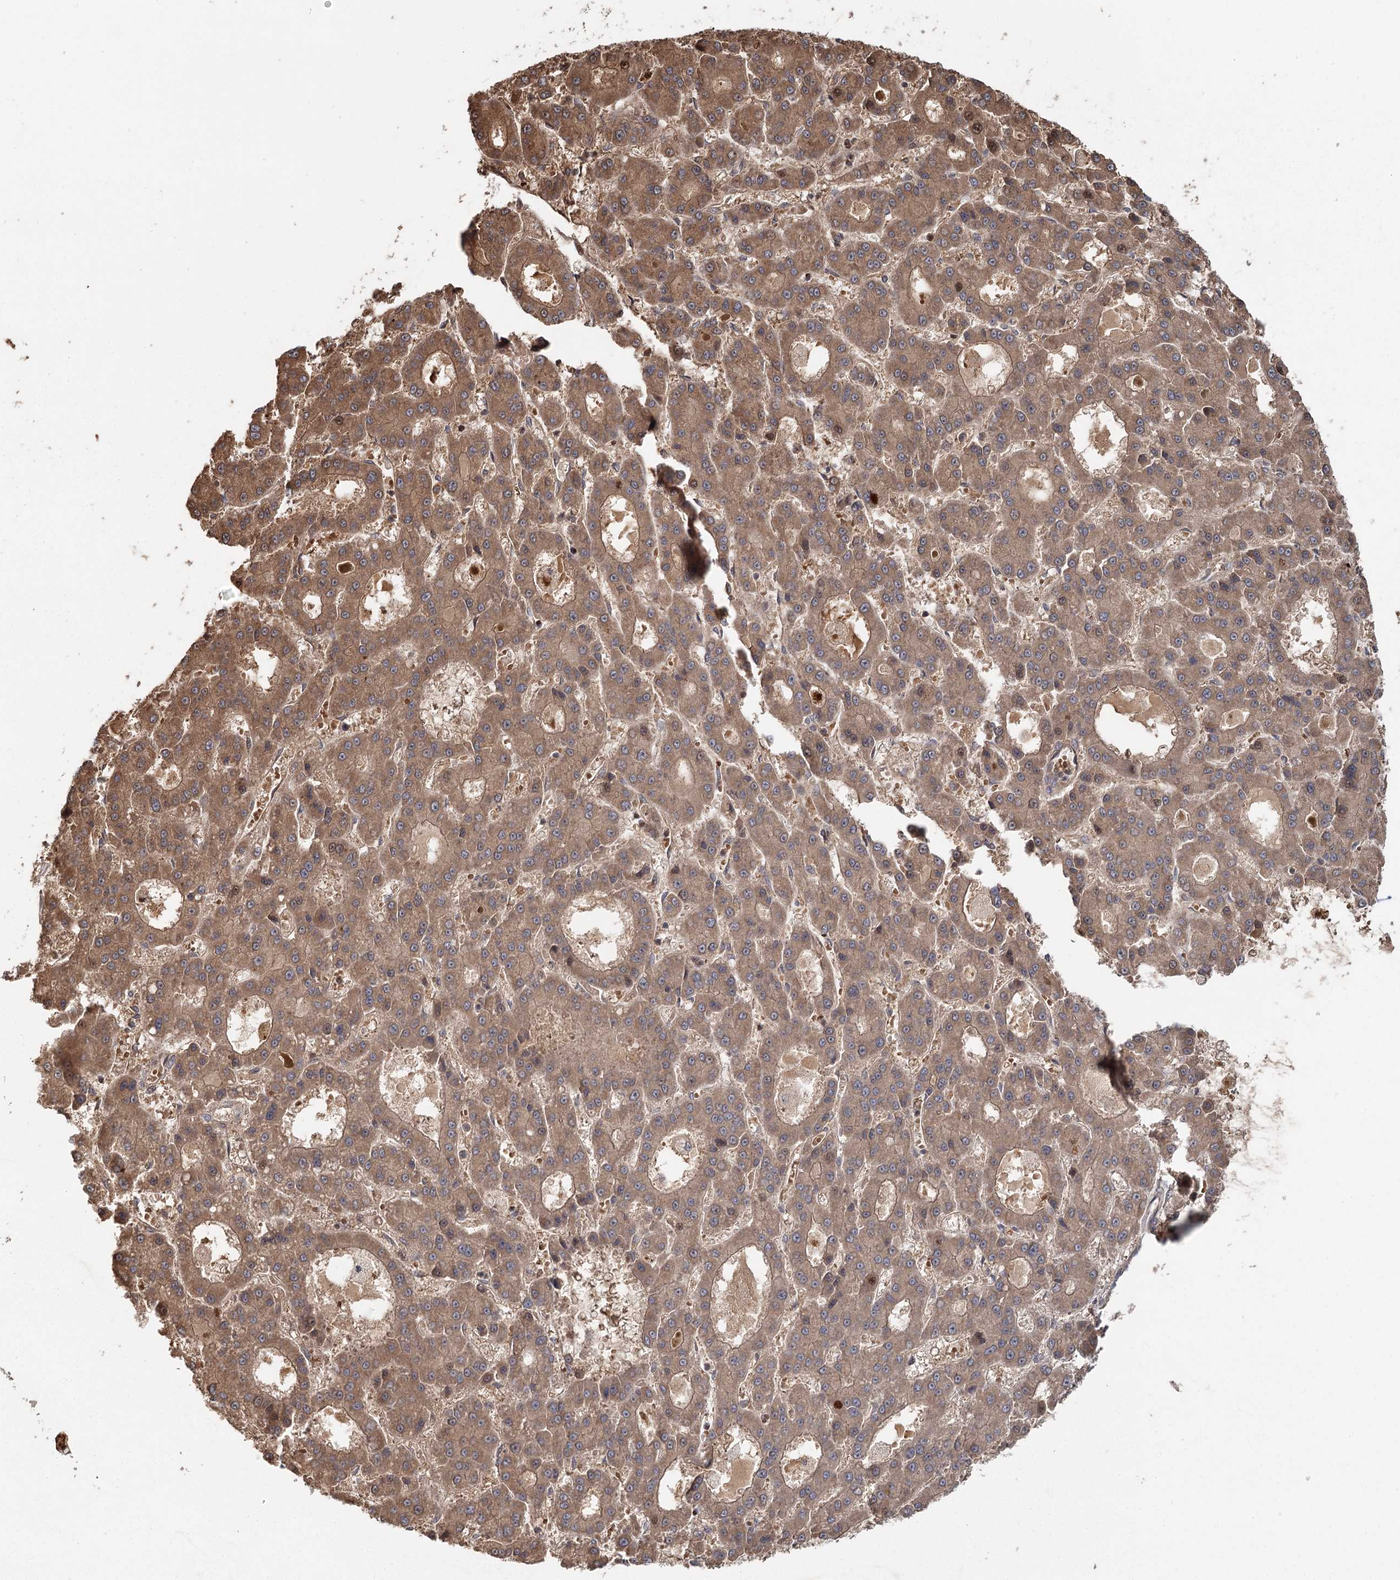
{"staining": {"intensity": "moderate", "quantity": ">75%", "location": "cytoplasmic/membranous"}, "tissue": "liver cancer", "cell_type": "Tumor cells", "image_type": "cancer", "snomed": [{"axis": "morphology", "description": "Carcinoma, Hepatocellular, NOS"}, {"axis": "topography", "description": "Liver"}], "caption": "Protein expression analysis of hepatocellular carcinoma (liver) demonstrates moderate cytoplasmic/membranous expression in about >75% of tumor cells. The protein of interest is shown in brown color, while the nuclei are stained blue.", "gene": "RAPGEF6", "patient": {"sex": "male", "age": 70}}